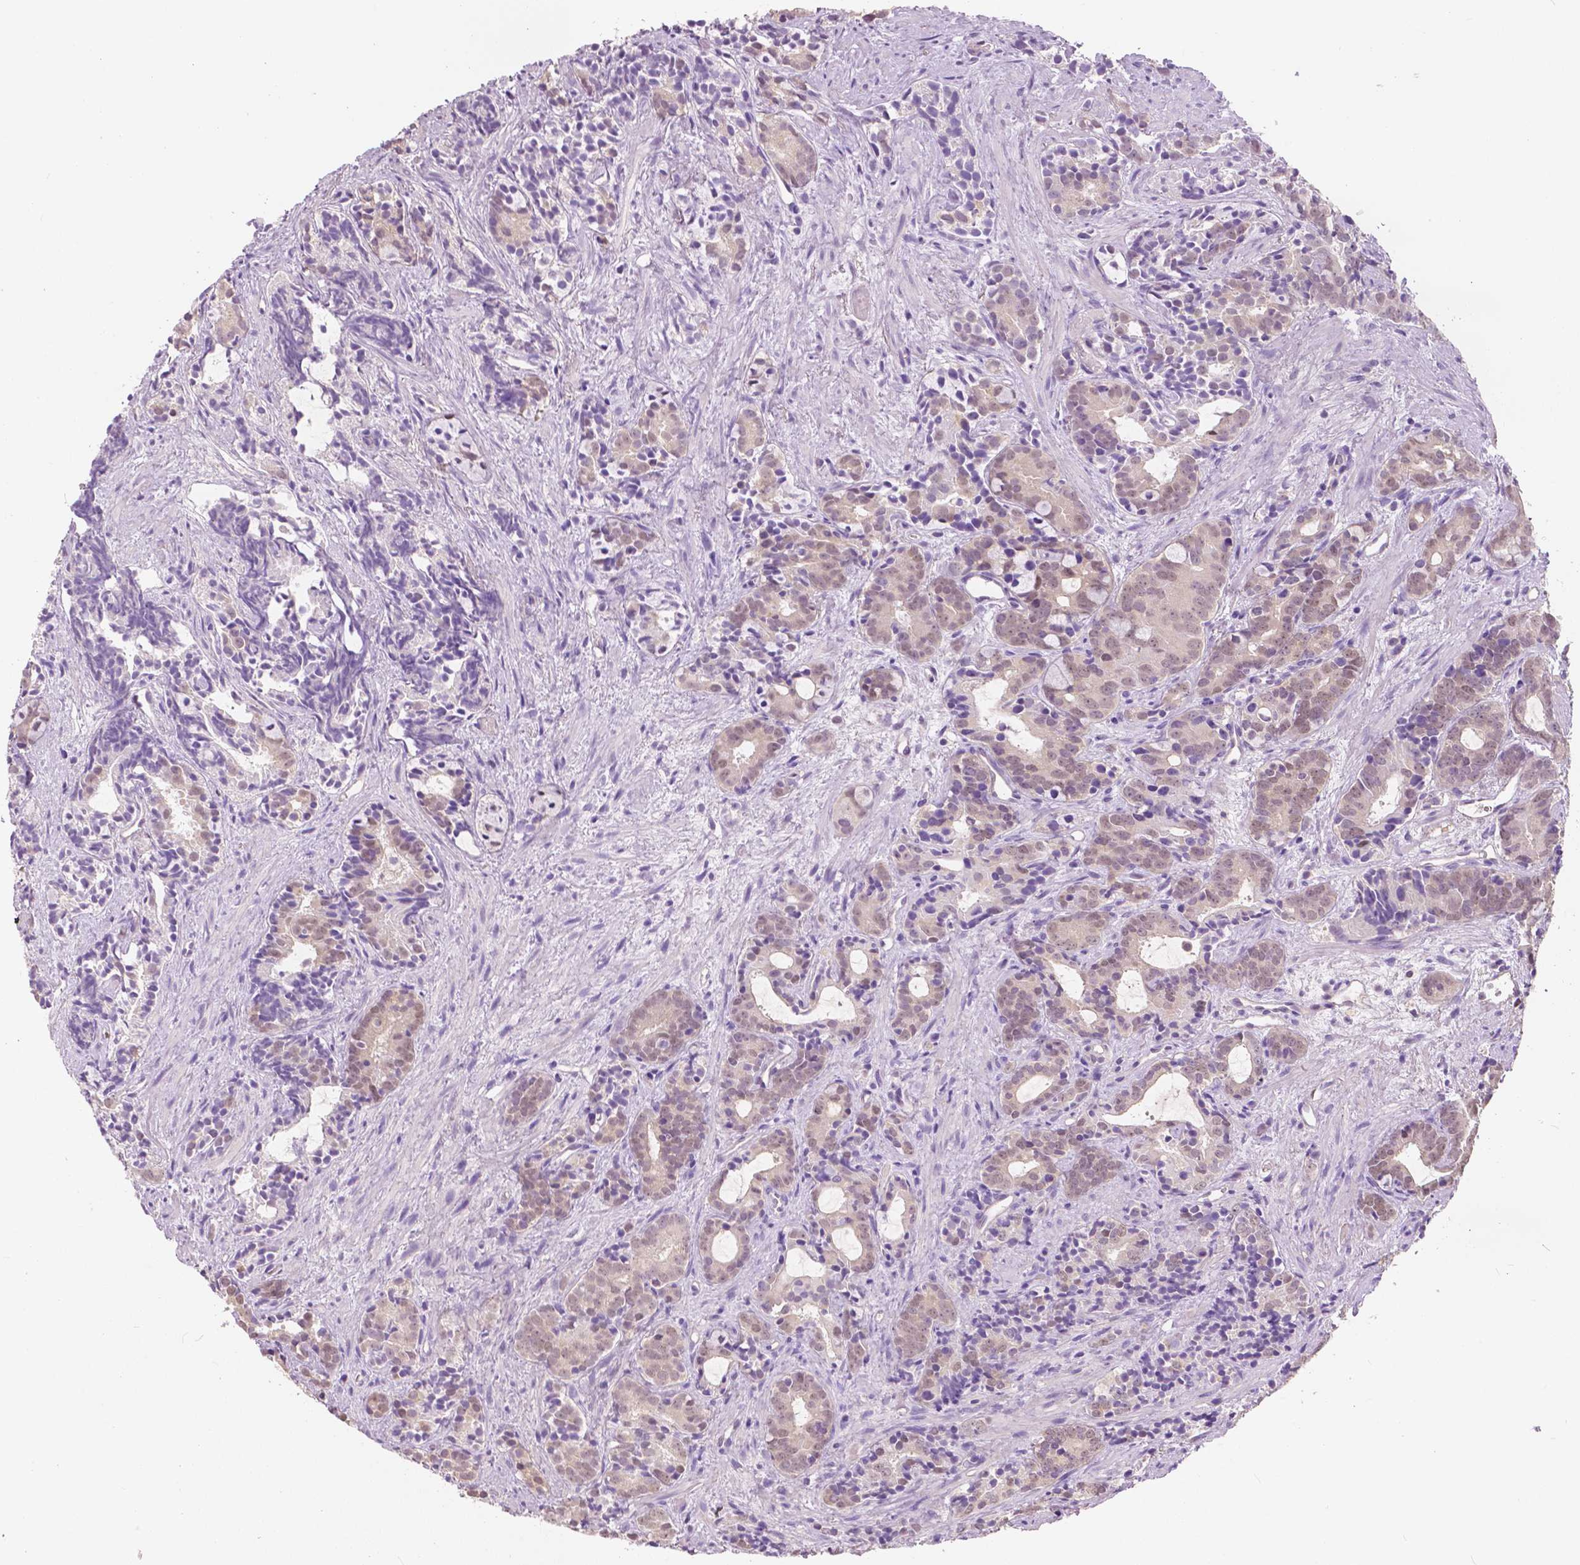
{"staining": {"intensity": "weak", "quantity": ">75%", "location": "nuclear"}, "tissue": "prostate cancer", "cell_type": "Tumor cells", "image_type": "cancer", "snomed": [{"axis": "morphology", "description": "Adenocarcinoma, High grade"}, {"axis": "topography", "description": "Prostate"}], "caption": "Weak nuclear staining for a protein is appreciated in approximately >75% of tumor cells of high-grade adenocarcinoma (prostate) using IHC.", "gene": "TKFC", "patient": {"sex": "male", "age": 84}}